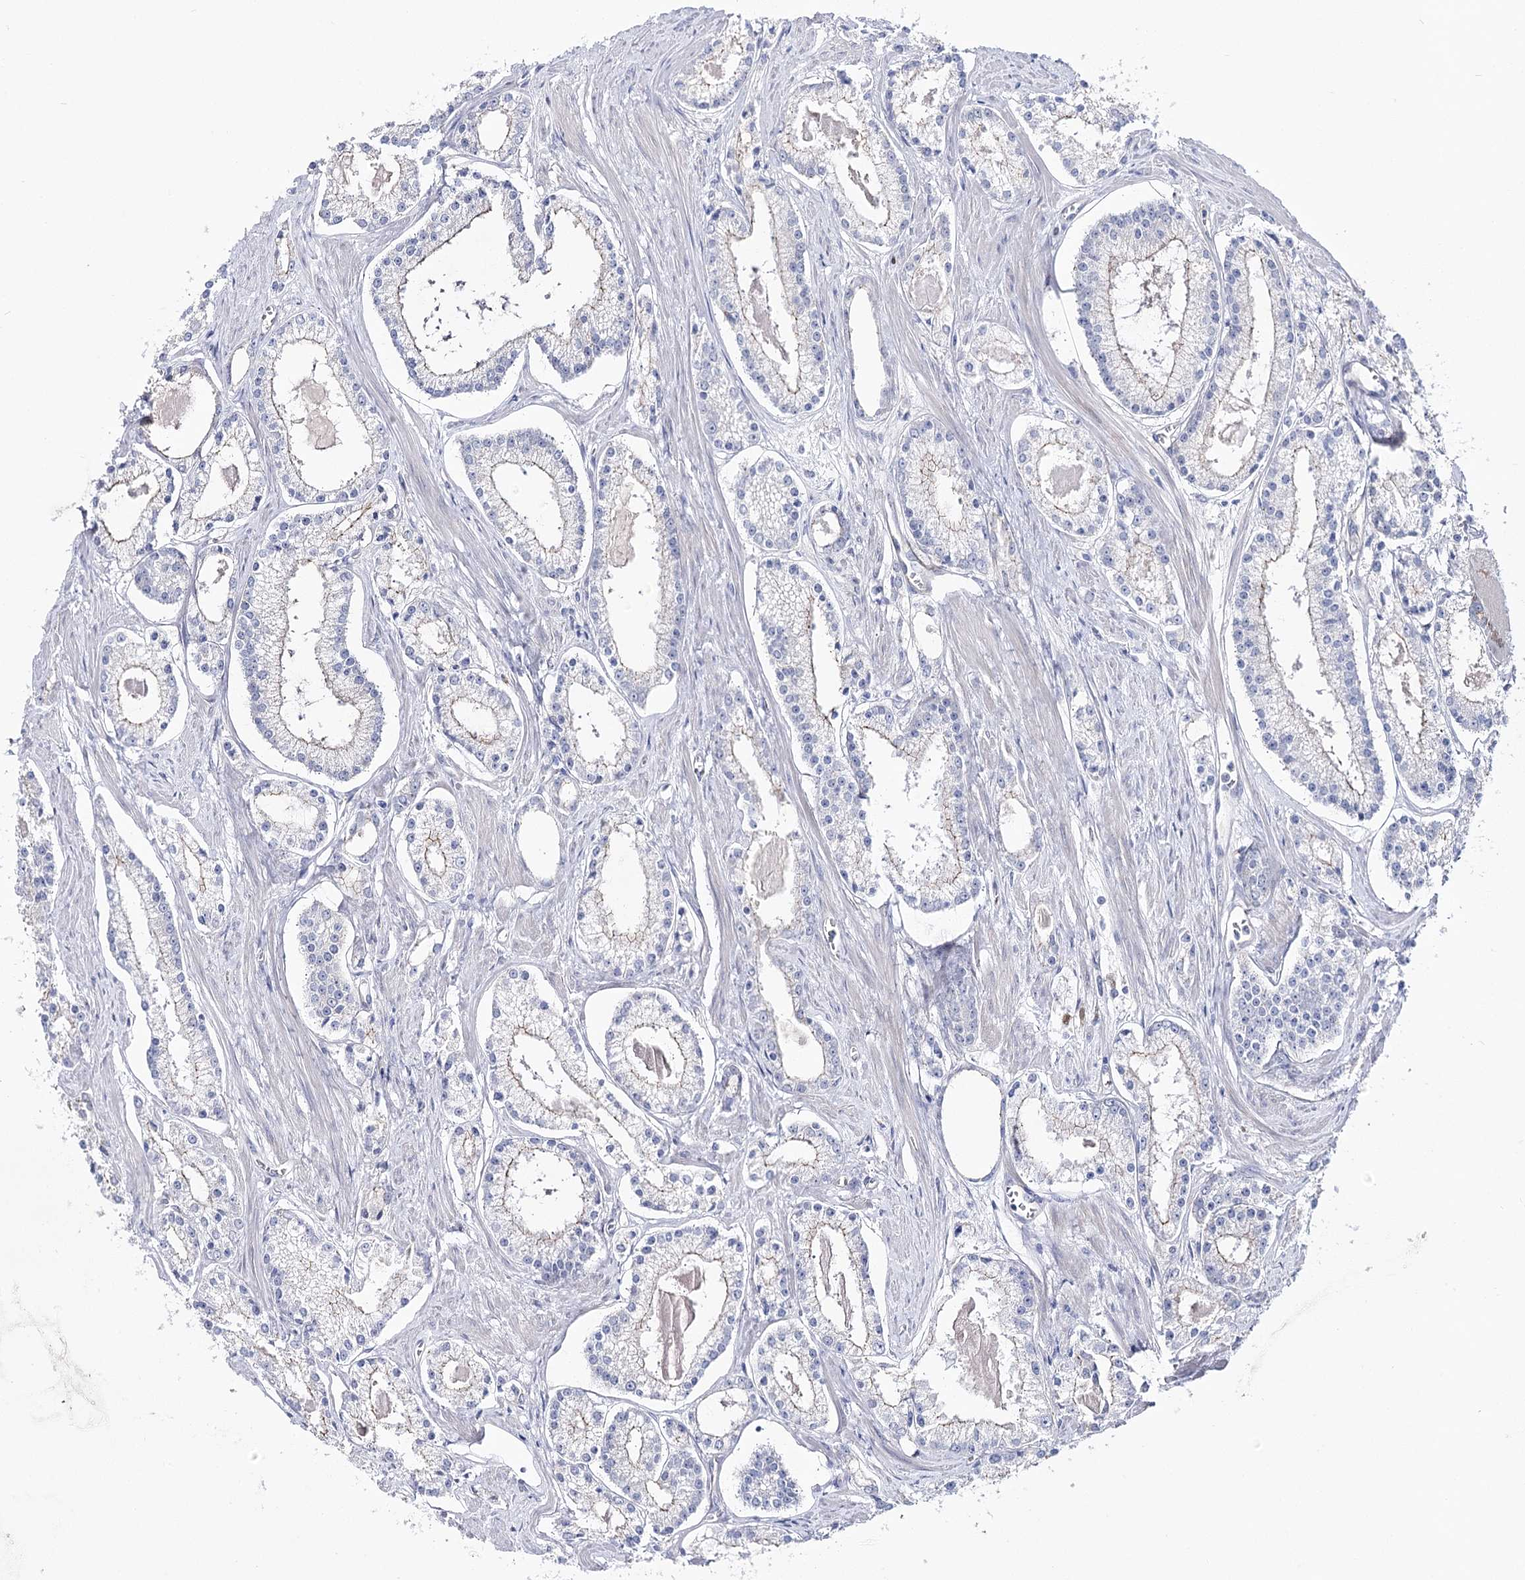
{"staining": {"intensity": "negative", "quantity": "none", "location": "none"}, "tissue": "prostate cancer", "cell_type": "Tumor cells", "image_type": "cancer", "snomed": [{"axis": "morphology", "description": "Adenocarcinoma, Low grade"}, {"axis": "topography", "description": "Prostate"}], "caption": "The photomicrograph reveals no significant staining in tumor cells of prostate adenocarcinoma (low-grade).", "gene": "NRAP", "patient": {"sex": "male", "age": 54}}